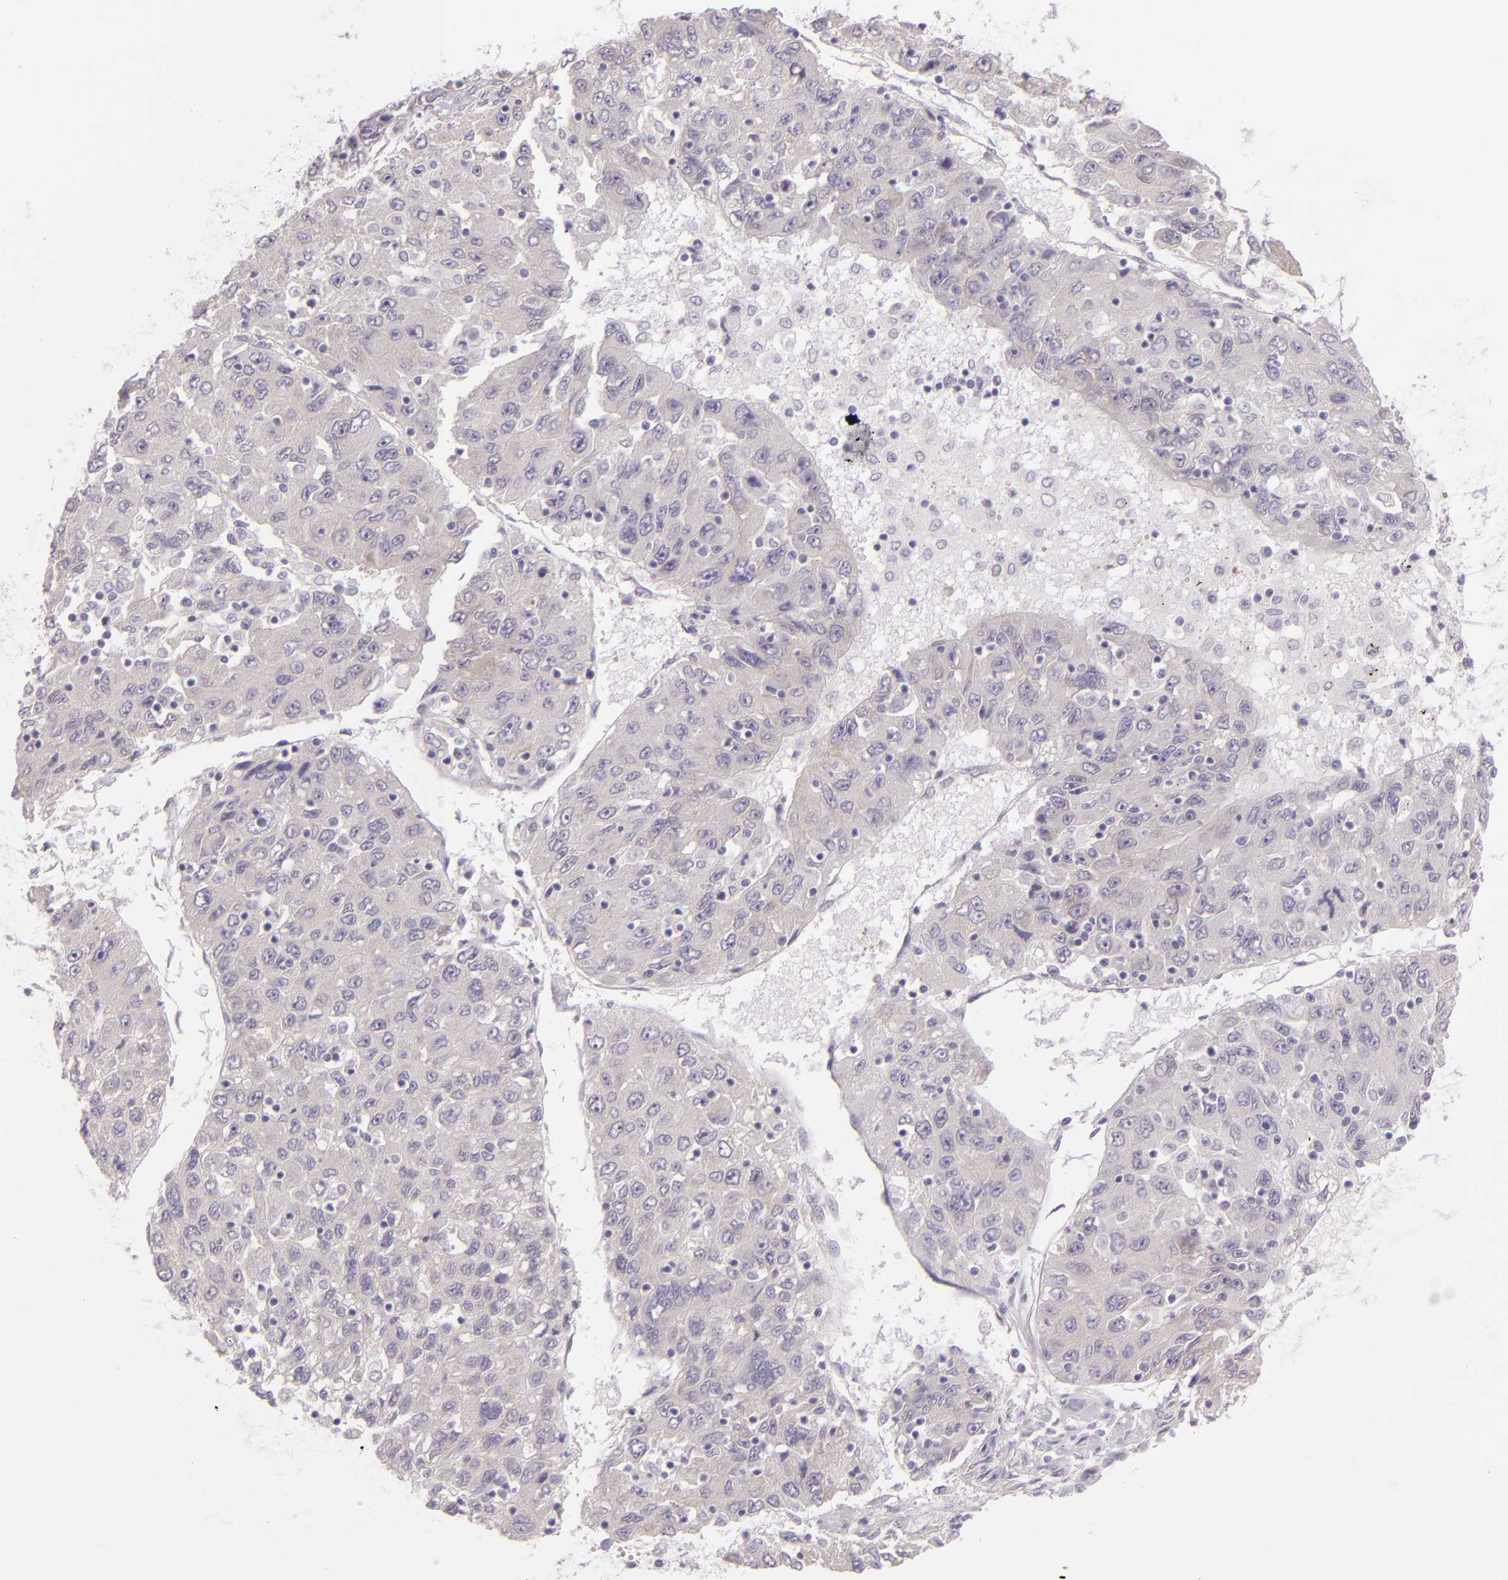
{"staining": {"intensity": "negative", "quantity": "none", "location": "none"}, "tissue": "liver cancer", "cell_type": "Tumor cells", "image_type": "cancer", "snomed": [{"axis": "morphology", "description": "Carcinoma, Hepatocellular, NOS"}, {"axis": "topography", "description": "Liver"}], "caption": "Liver hepatocellular carcinoma stained for a protein using IHC displays no positivity tumor cells.", "gene": "ZC3H7B", "patient": {"sex": "male", "age": 49}}